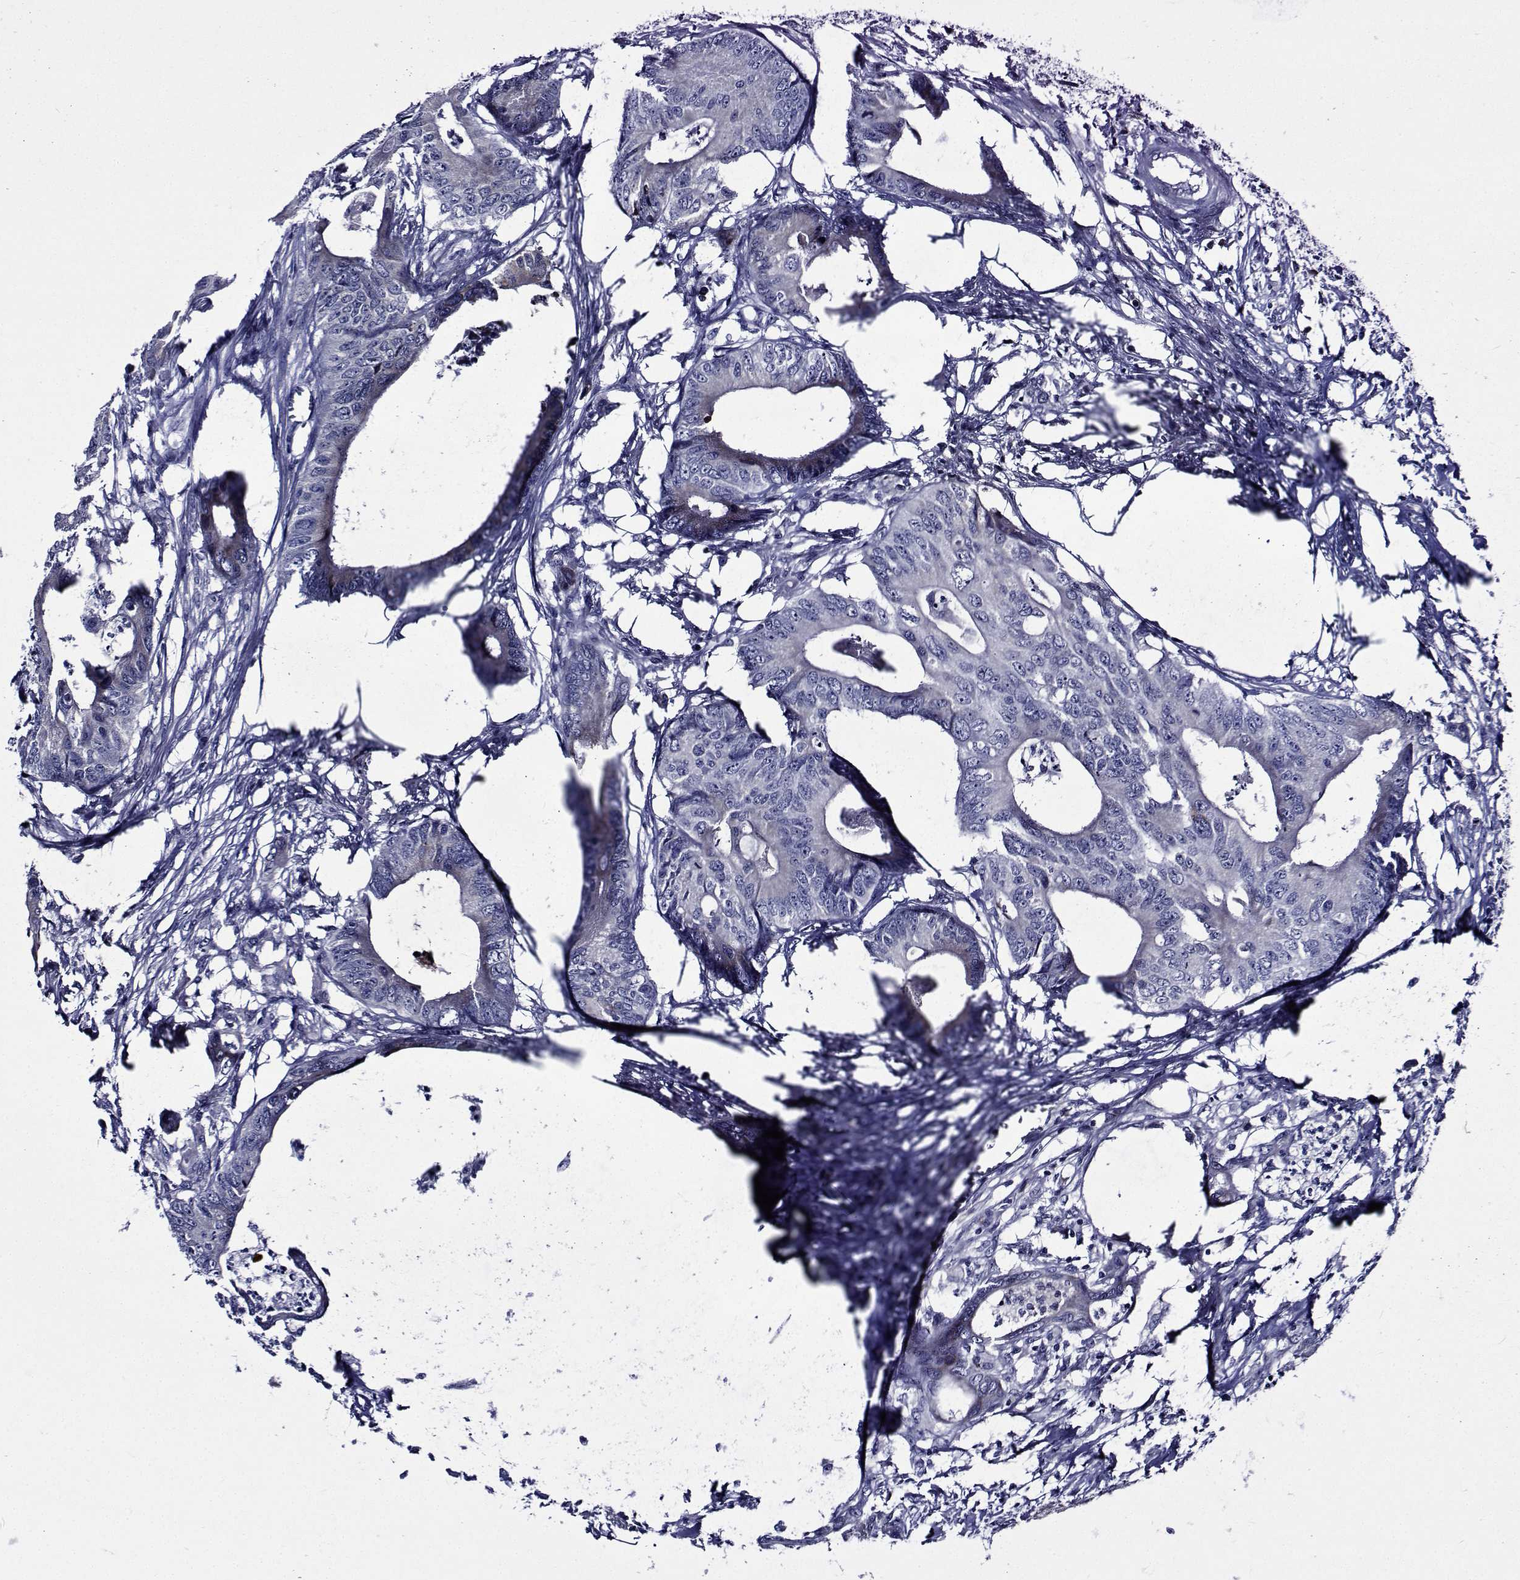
{"staining": {"intensity": "negative", "quantity": "none", "location": "none"}, "tissue": "colorectal cancer", "cell_type": "Tumor cells", "image_type": "cancer", "snomed": [{"axis": "morphology", "description": "Adenocarcinoma, NOS"}, {"axis": "topography", "description": "Colon"}], "caption": "Immunohistochemistry (IHC) micrograph of human adenocarcinoma (colorectal) stained for a protein (brown), which exhibits no positivity in tumor cells. (IHC, brightfield microscopy, high magnification).", "gene": "ROPN1", "patient": {"sex": "male", "age": 84}}